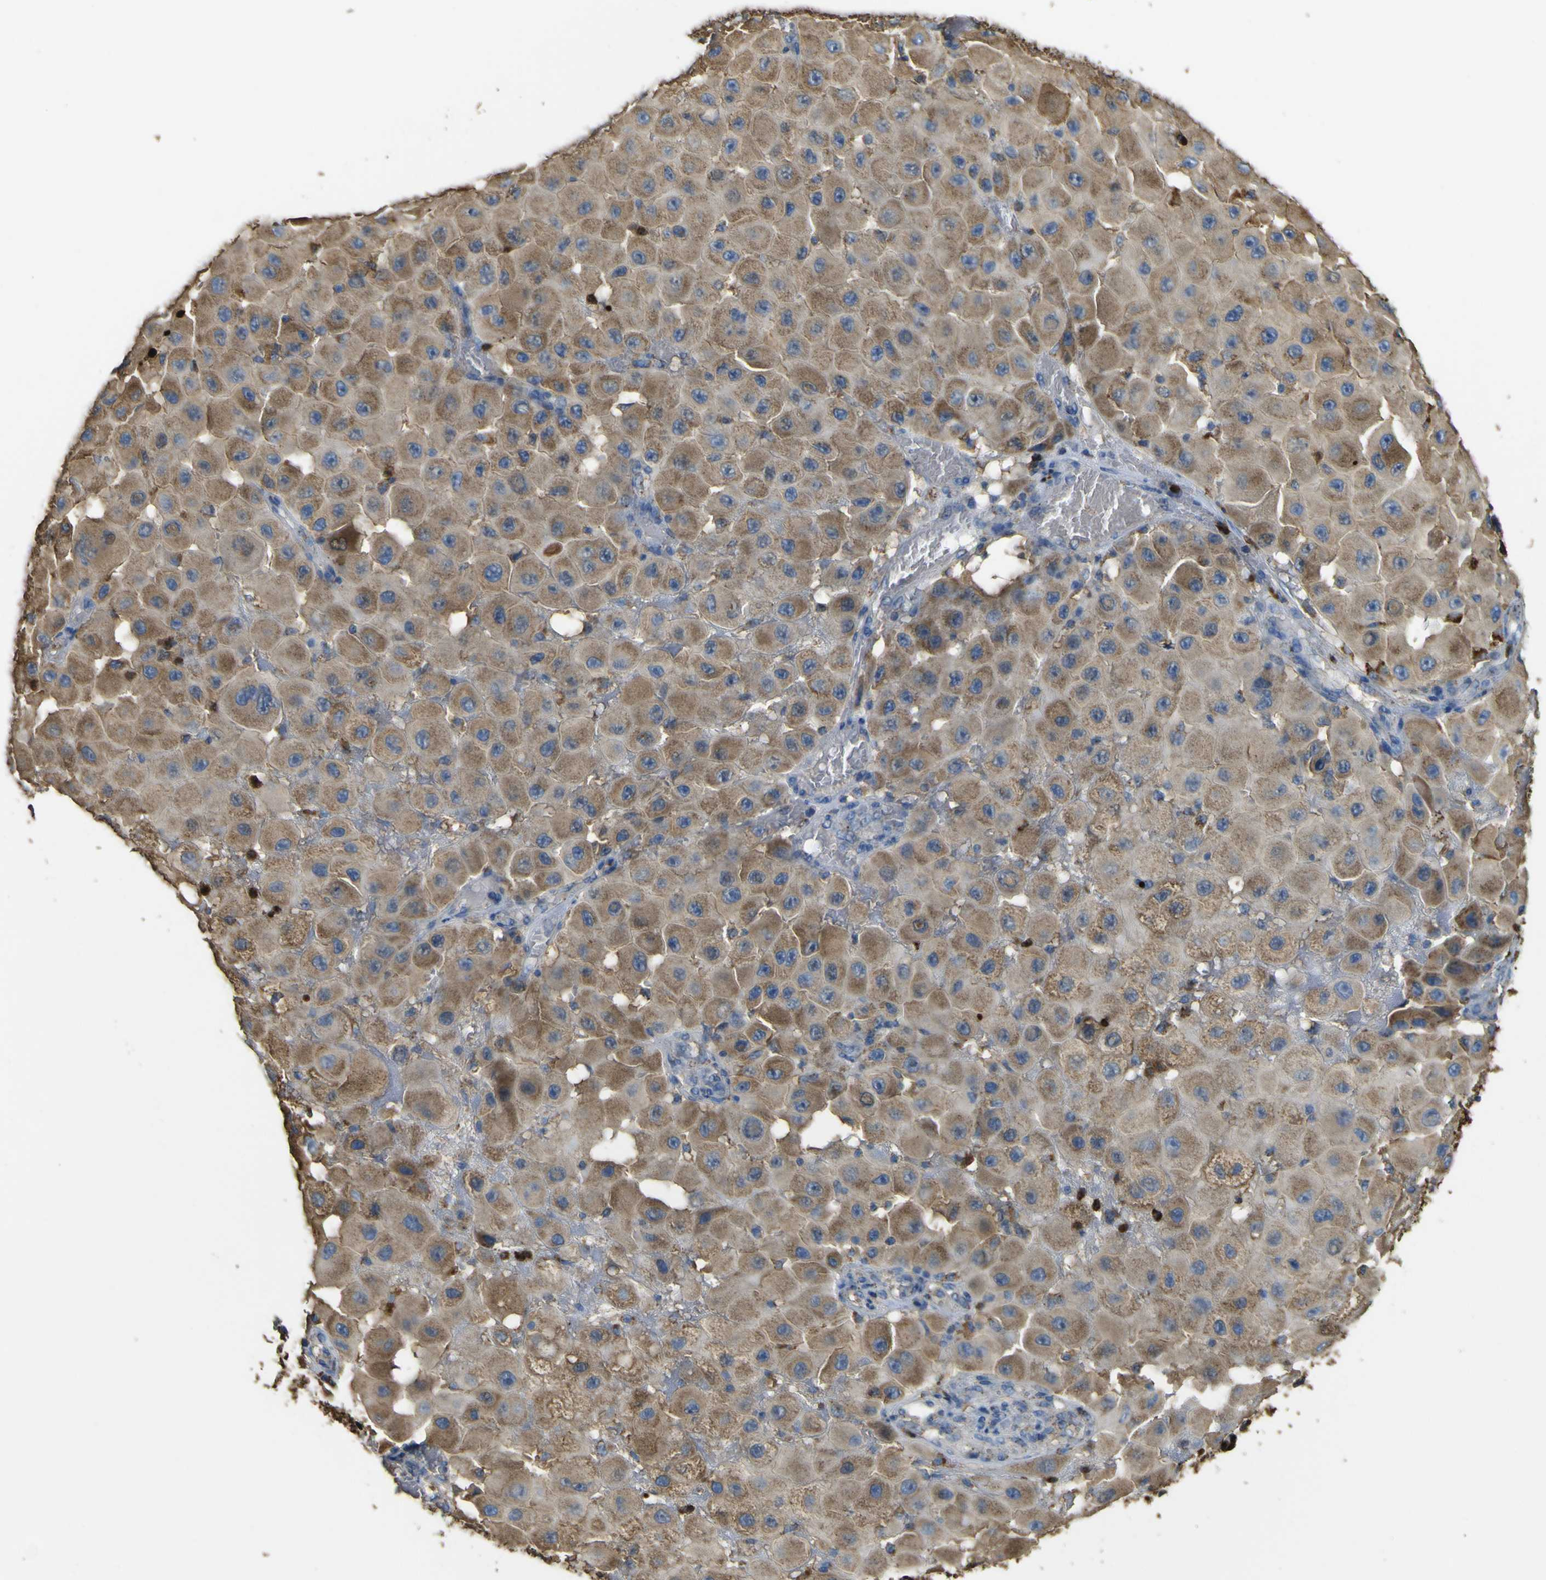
{"staining": {"intensity": "moderate", "quantity": ">75%", "location": "cytoplasmic/membranous"}, "tissue": "melanoma", "cell_type": "Tumor cells", "image_type": "cancer", "snomed": [{"axis": "morphology", "description": "Malignant melanoma, NOS"}, {"axis": "topography", "description": "Skin"}], "caption": "Immunohistochemistry of human melanoma exhibits medium levels of moderate cytoplasmic/membranous expression in about >75% of tumor cells.", "gene": "ACSL3", "patient": {"sex": "female", "age": 81}}